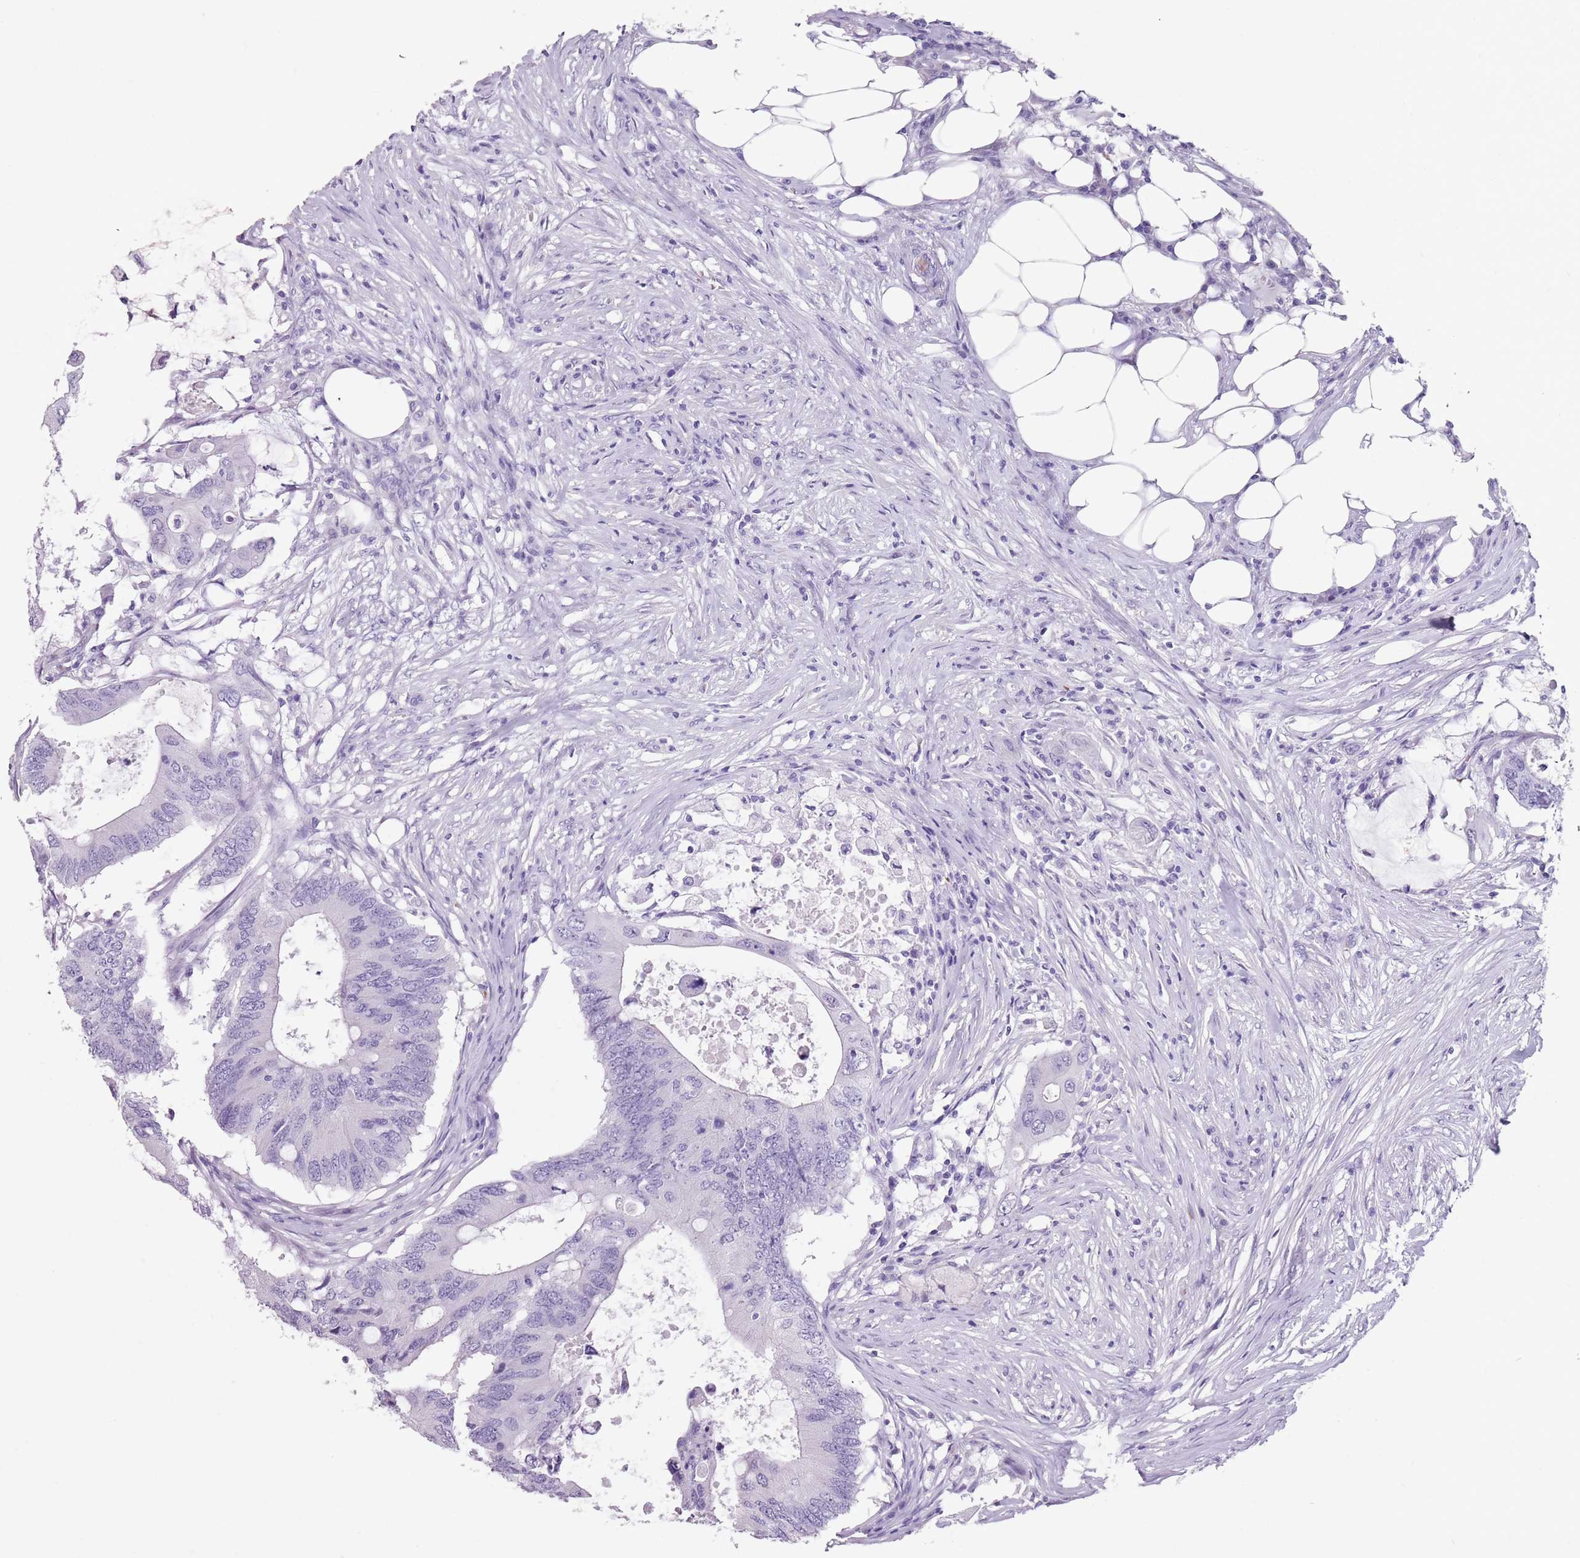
{"staining": {"intensity": "negative", "quantity": "none", "location": "none"}, "tissue": "colorectal cancer", "cell_type": "Tumor cells", "image_type": "cancer", "snomed": [{"axis": "morphology", "description": "Adenocarcinoma, NOS"}, {"axis": "topography", "description": "Colon"}], "caption": "Colorectal cancer was stained to show a protein in brown. There is no significant expression in tumor cells. (DAB immunohistochemistry (IHC) visualized using brightfield microscopy, high magnification).", "gene": "SPESP1", "patient": {"sex": "male", "age": 71}}